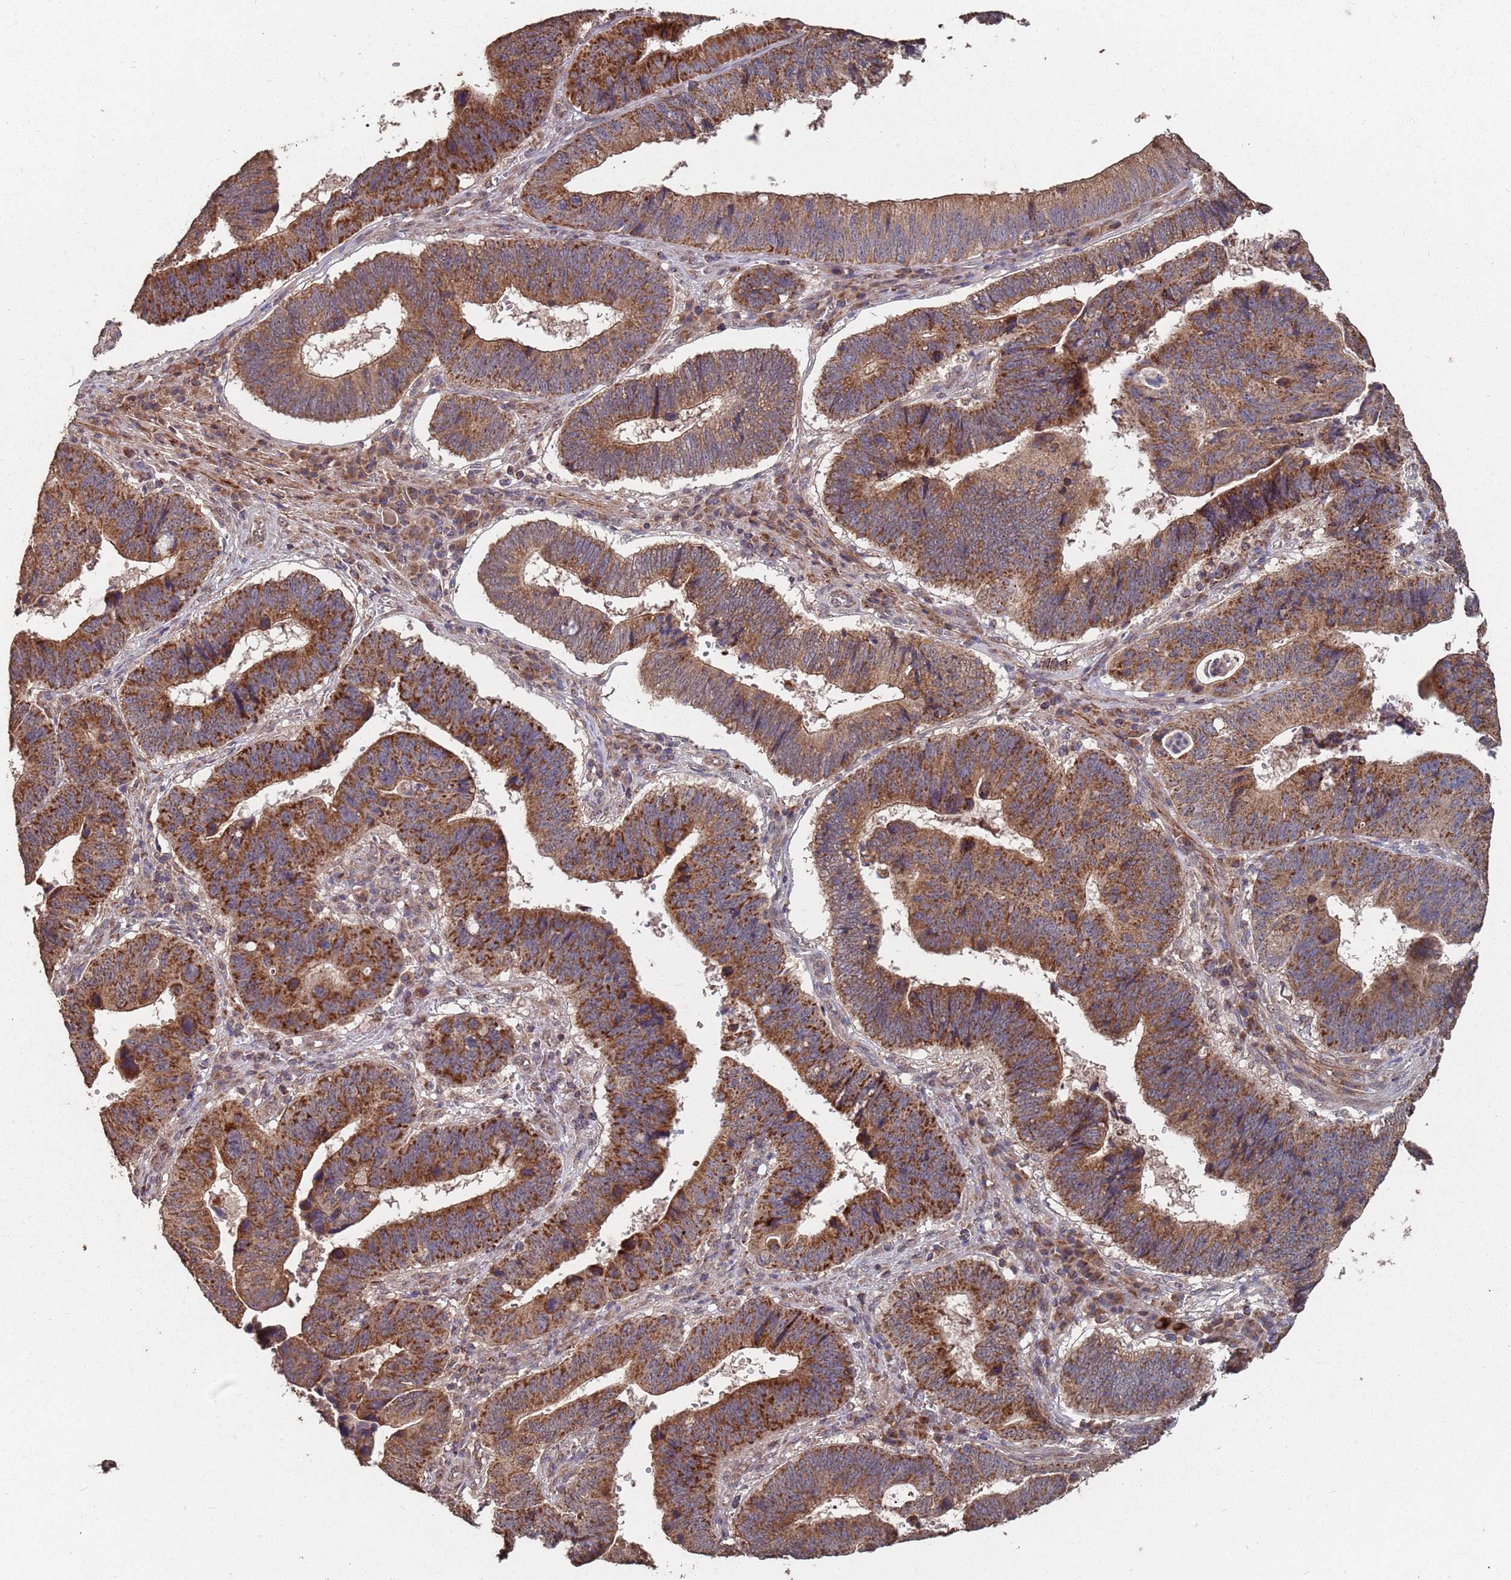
{"staining": {"intensity": "strong", "quantity": ">75%", "location": "cytoplasmic/membranous"}, "tissue": "stomach cancer", "cell_type": "Tumor cells", "image_type": "cancer", "snomed": [{"axis": "morphology", "description": "Adenocarcinoma, NOS"}, {"axis": "topography", "description": "Stomach"}], "caption": "IHC staining of stomach cancer (adenocarcinoma), which demonstrates high levels of strong cytoplasmic/membranous expression in approximately >75% of tumor cells indicating strong cytoplasmic/membranous protein staining. The staining was performed using DAB (3,3'-diaminobenzidine) (brown) for protein detection and nuclei were counterstained in hematoxylin (blue).", "gene": "PRORP", "patient": {"sex": "male", "age": 59}}